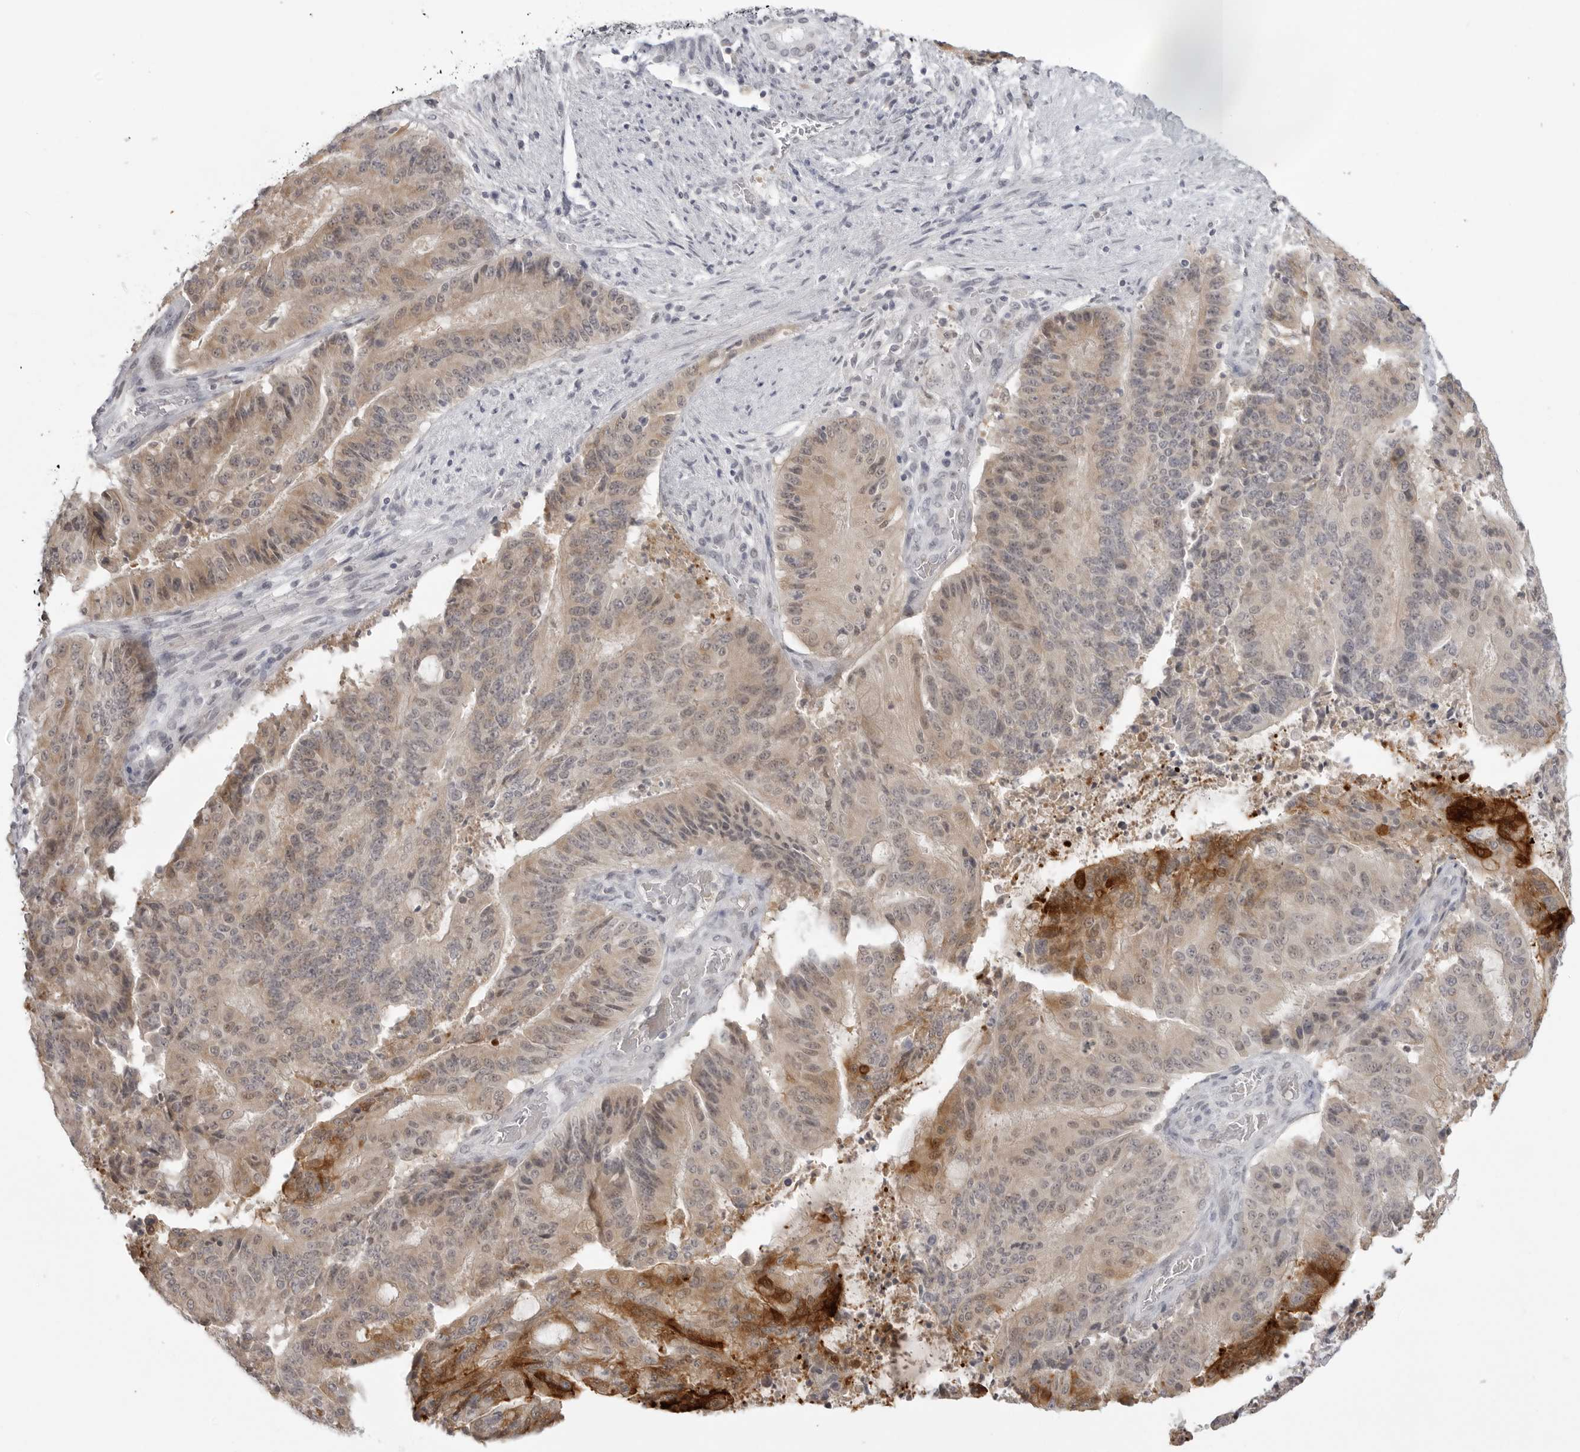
{"staining": {"intensity": "strong", "quantity": "<25%", "location": "cytoplasmic/membranous"}, "tissue": "liver cancer", "cell_type": "Tumor cells", "image_type": "cancer", "snomed": [{"axis": "morphology", "description": "Normal tissue, NOS"}, {"axis": "morphology", "description": "Cholangiocarcinoma"}, {"axis": "topography", "description": "Liver"}, {"axis": "topography", "description": "Peripheral nerve tissue"}], "caption": "DAB immunohistochemical staining of liver cancer (cholangiocarcinoma) reveals strong cytoplasmic/membranous protein expression in approximately <25% of tumor cells.", "gene": "TCTN3", "patient": {"sex": "female", "age": 73}}